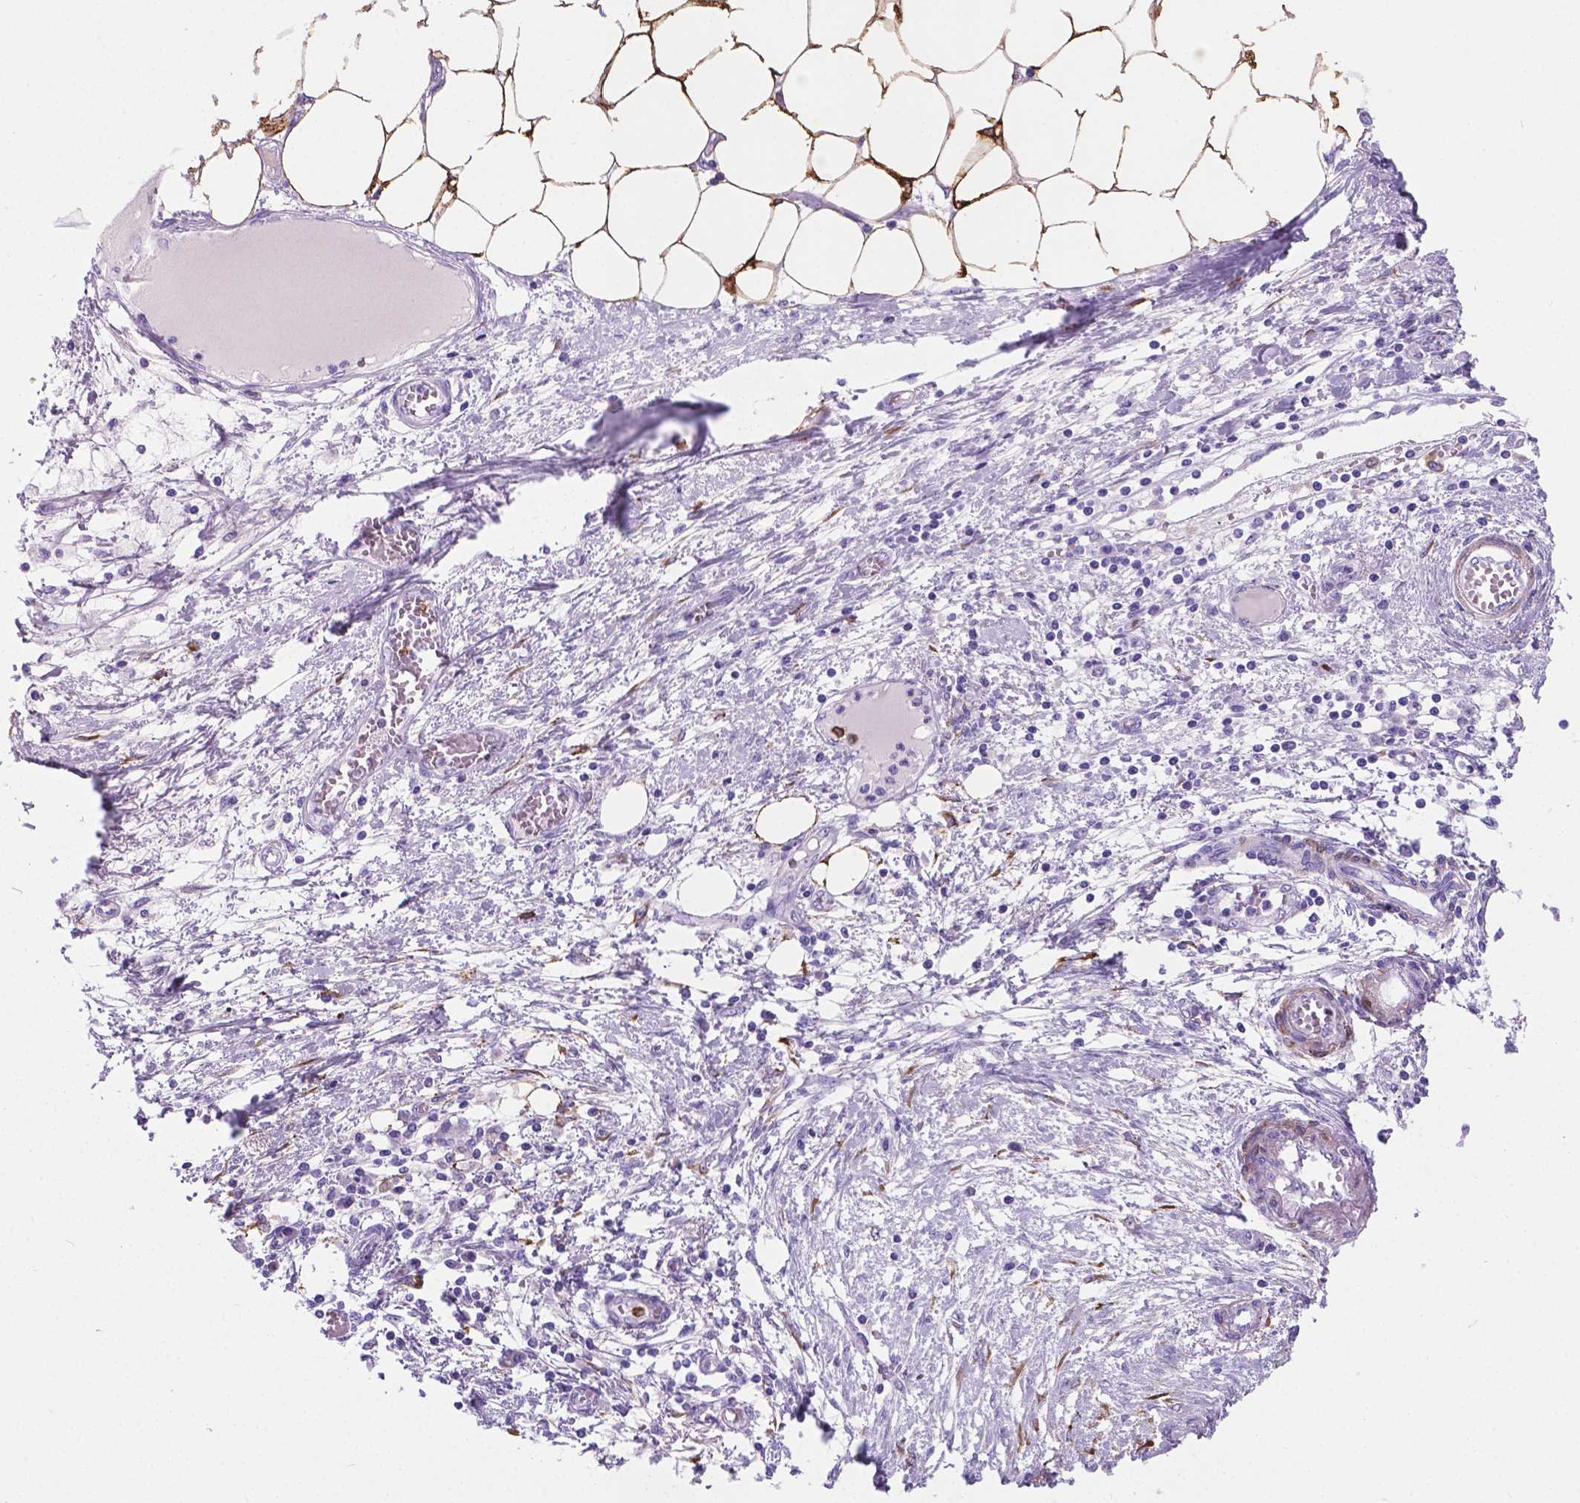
{"staining": {"intensity": "negative", "quantity": "none", "location": "none"}, "tissue": "endometrial cancer", "cell_type": "Tumor cells", "image_type": "cancer", "snomed": [{"axis": "morphology", "description": "Adenocarcinoma, NOS"}, {"axis": "morphology", "description": "Adenocarcinoma, metastatic, NOS"}, {"axis": "topography", "description": "Adipose tissue"}, {"axis": "topography", "description": "Endometrium"}], "caption": "Endometrial cancer (metastatic adenocarcinoma) was stained to show a protein in brown. There is no significant expression in tumor cells.", "gene": "MACF1", "patient": {"sex": "female", "age": 67}}